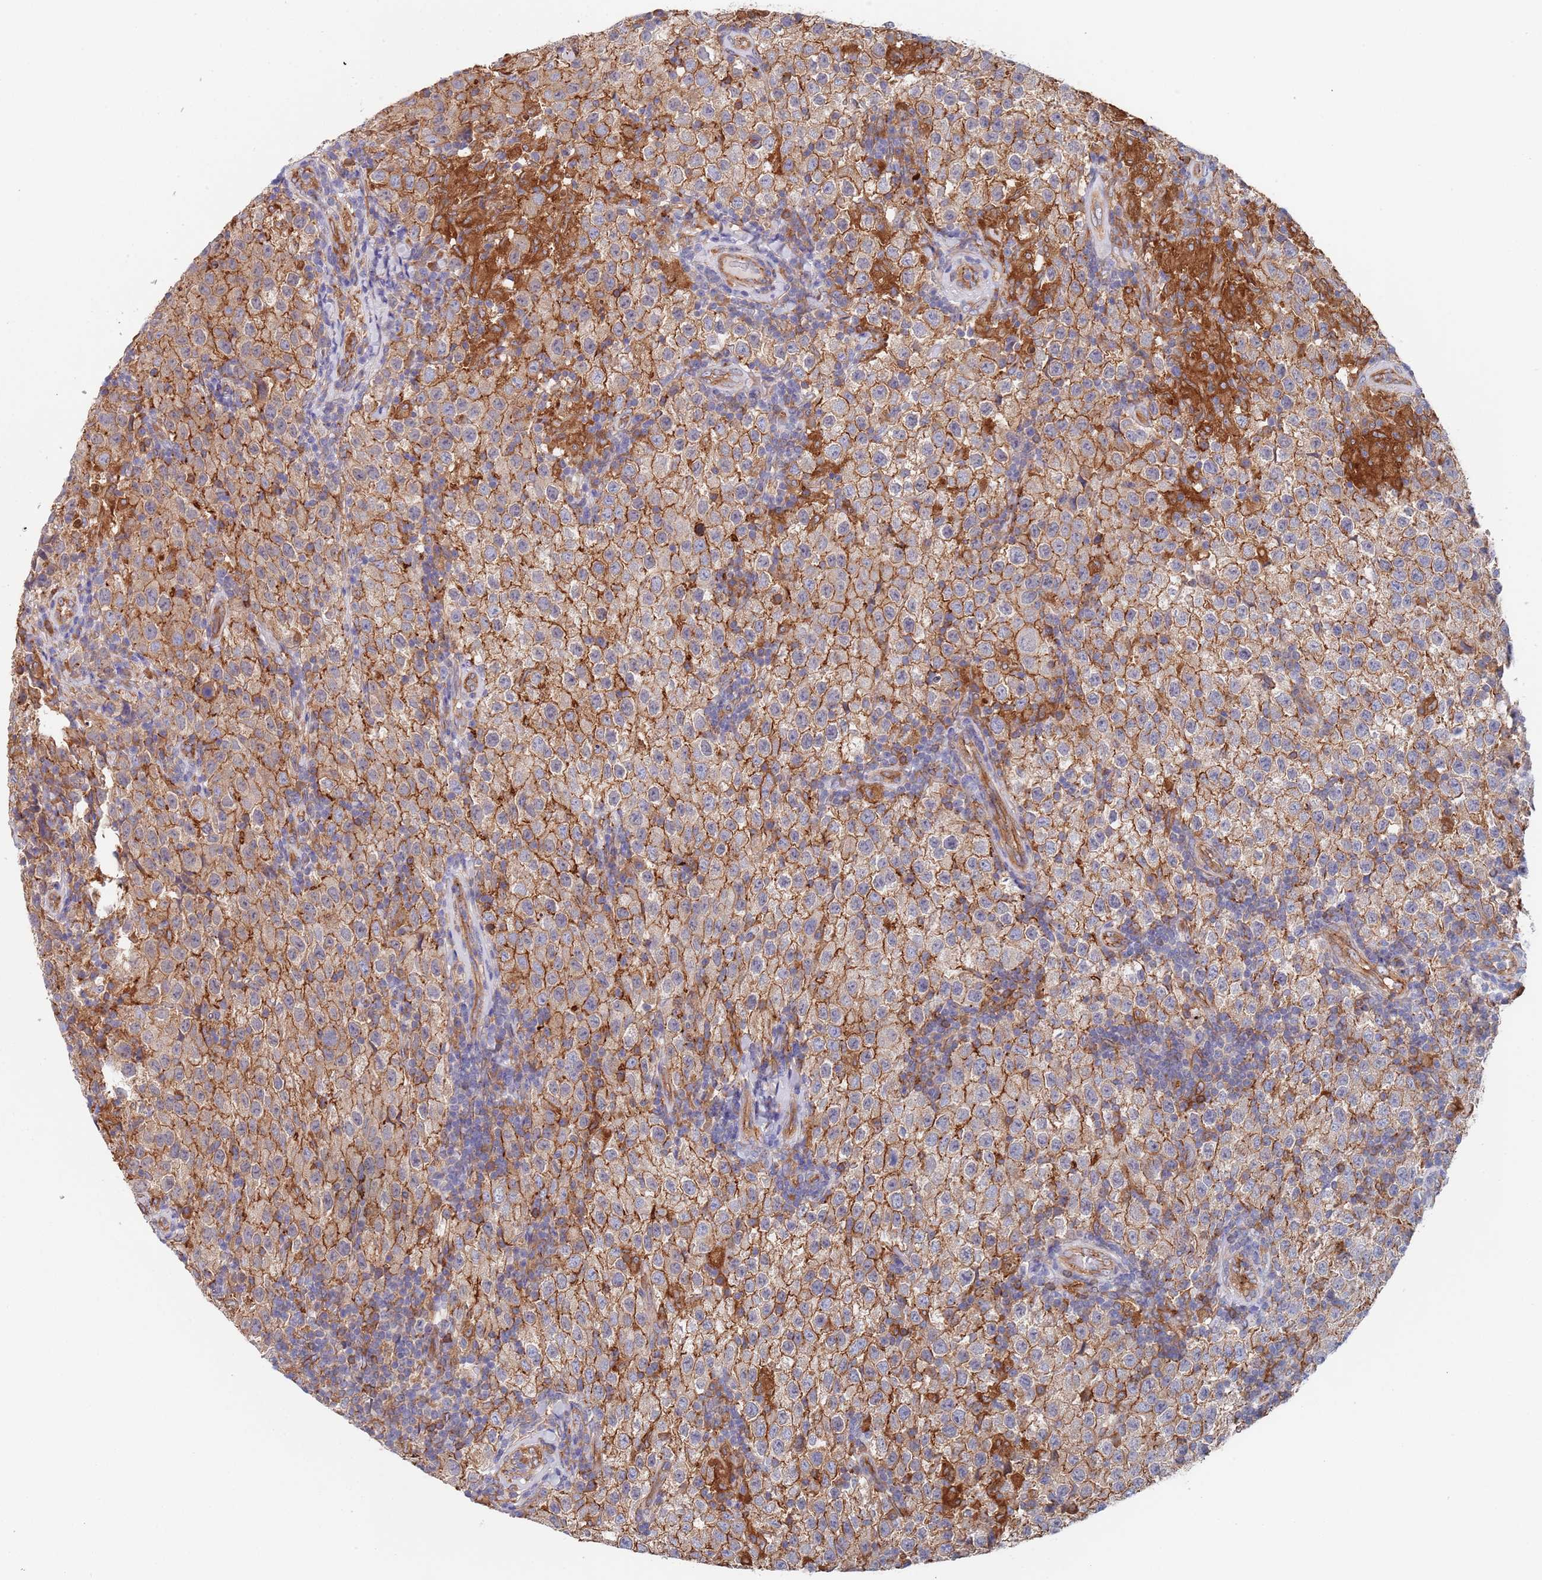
{"staining": {"intensity": "moderate", "quantity": ">75%", "location": "cytoplasmic/membranous"}, "tissue": "testis cancer", "cell_type": "Tumor cells", "image_type": "cancer", "snomed": [{"axis": "morphology", "description": "Seminoma, NOS"}, {"axis": "morphology", "description": "Carcinoma, Embryonal, NOS"}, {"axis": "topography", "description": "Testis"}], "caption": "Immunohistochemistry photomicrograph of neoplastic tissue: human testis cancer stained using IHC shows medium levels of moderate protein expression localized specifically in the cytoplasmic/membranous of tumor cells, appearing as a cytoplasmic/membranous brown color.", "gene": "DCUN1D3", "patient": {"sex": "male", "age": 41}}